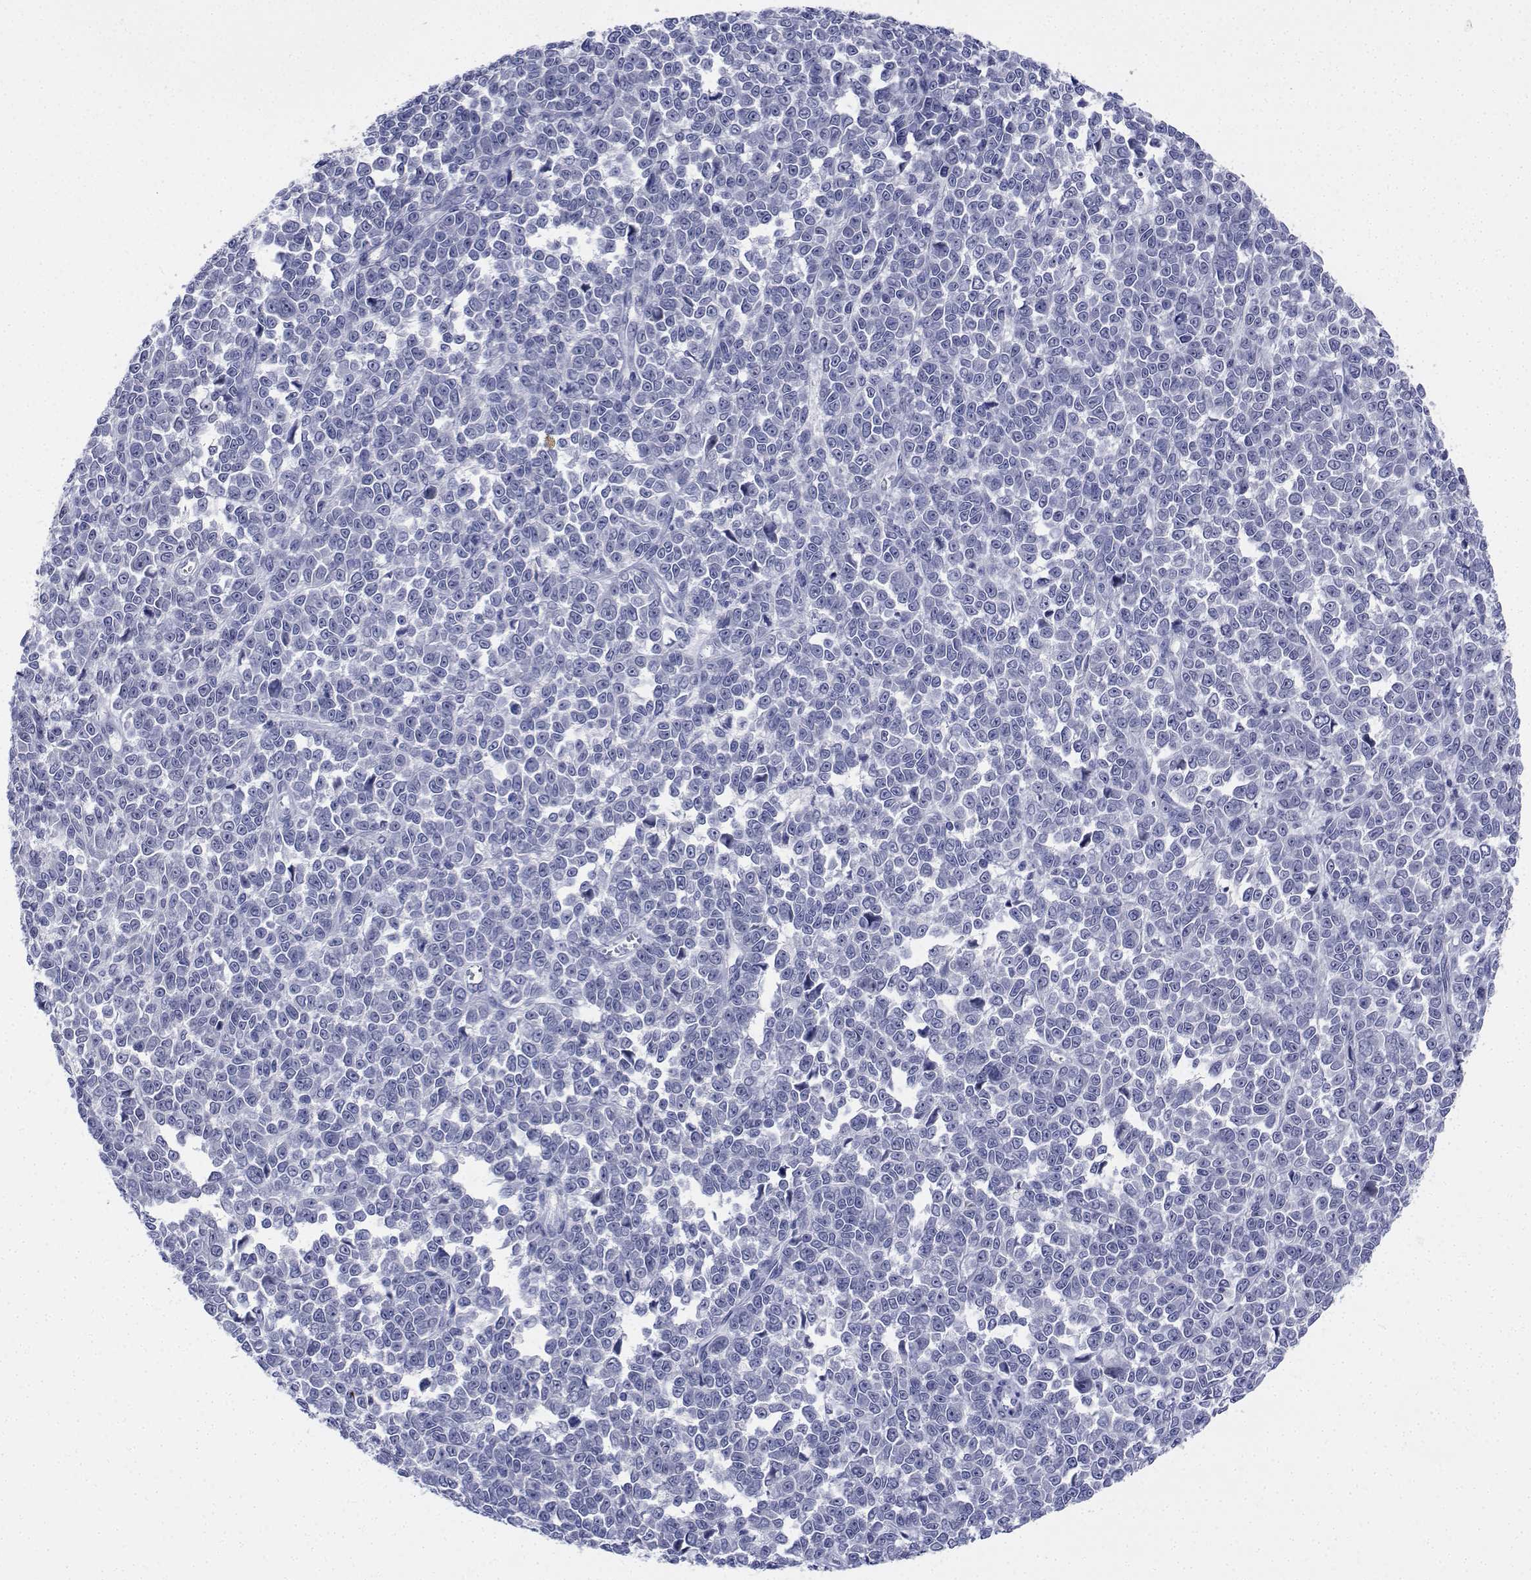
{"staining": {"intensity": "negative", "quantity": "none", "location": "none"}, "tissue": "melanoma", "cell_type": "Tumor cells", "image_type": "cancer", "snomed": [{"axis": "morphology", "description": "Malignant melanoma, NOS"}, {"axis": "topography", "description": "Skin"}], "caption": "This is a micrograph of immunohistochemistry (IHC) staining of melanoma, which shows no staining in tumor cells. (Brightfield microscopy of DAB (3,3'-diaminobenzidine) IHC at high magnification).", "gene": "PLXNA4", "patient": {"sex": "female", "age": 95}}